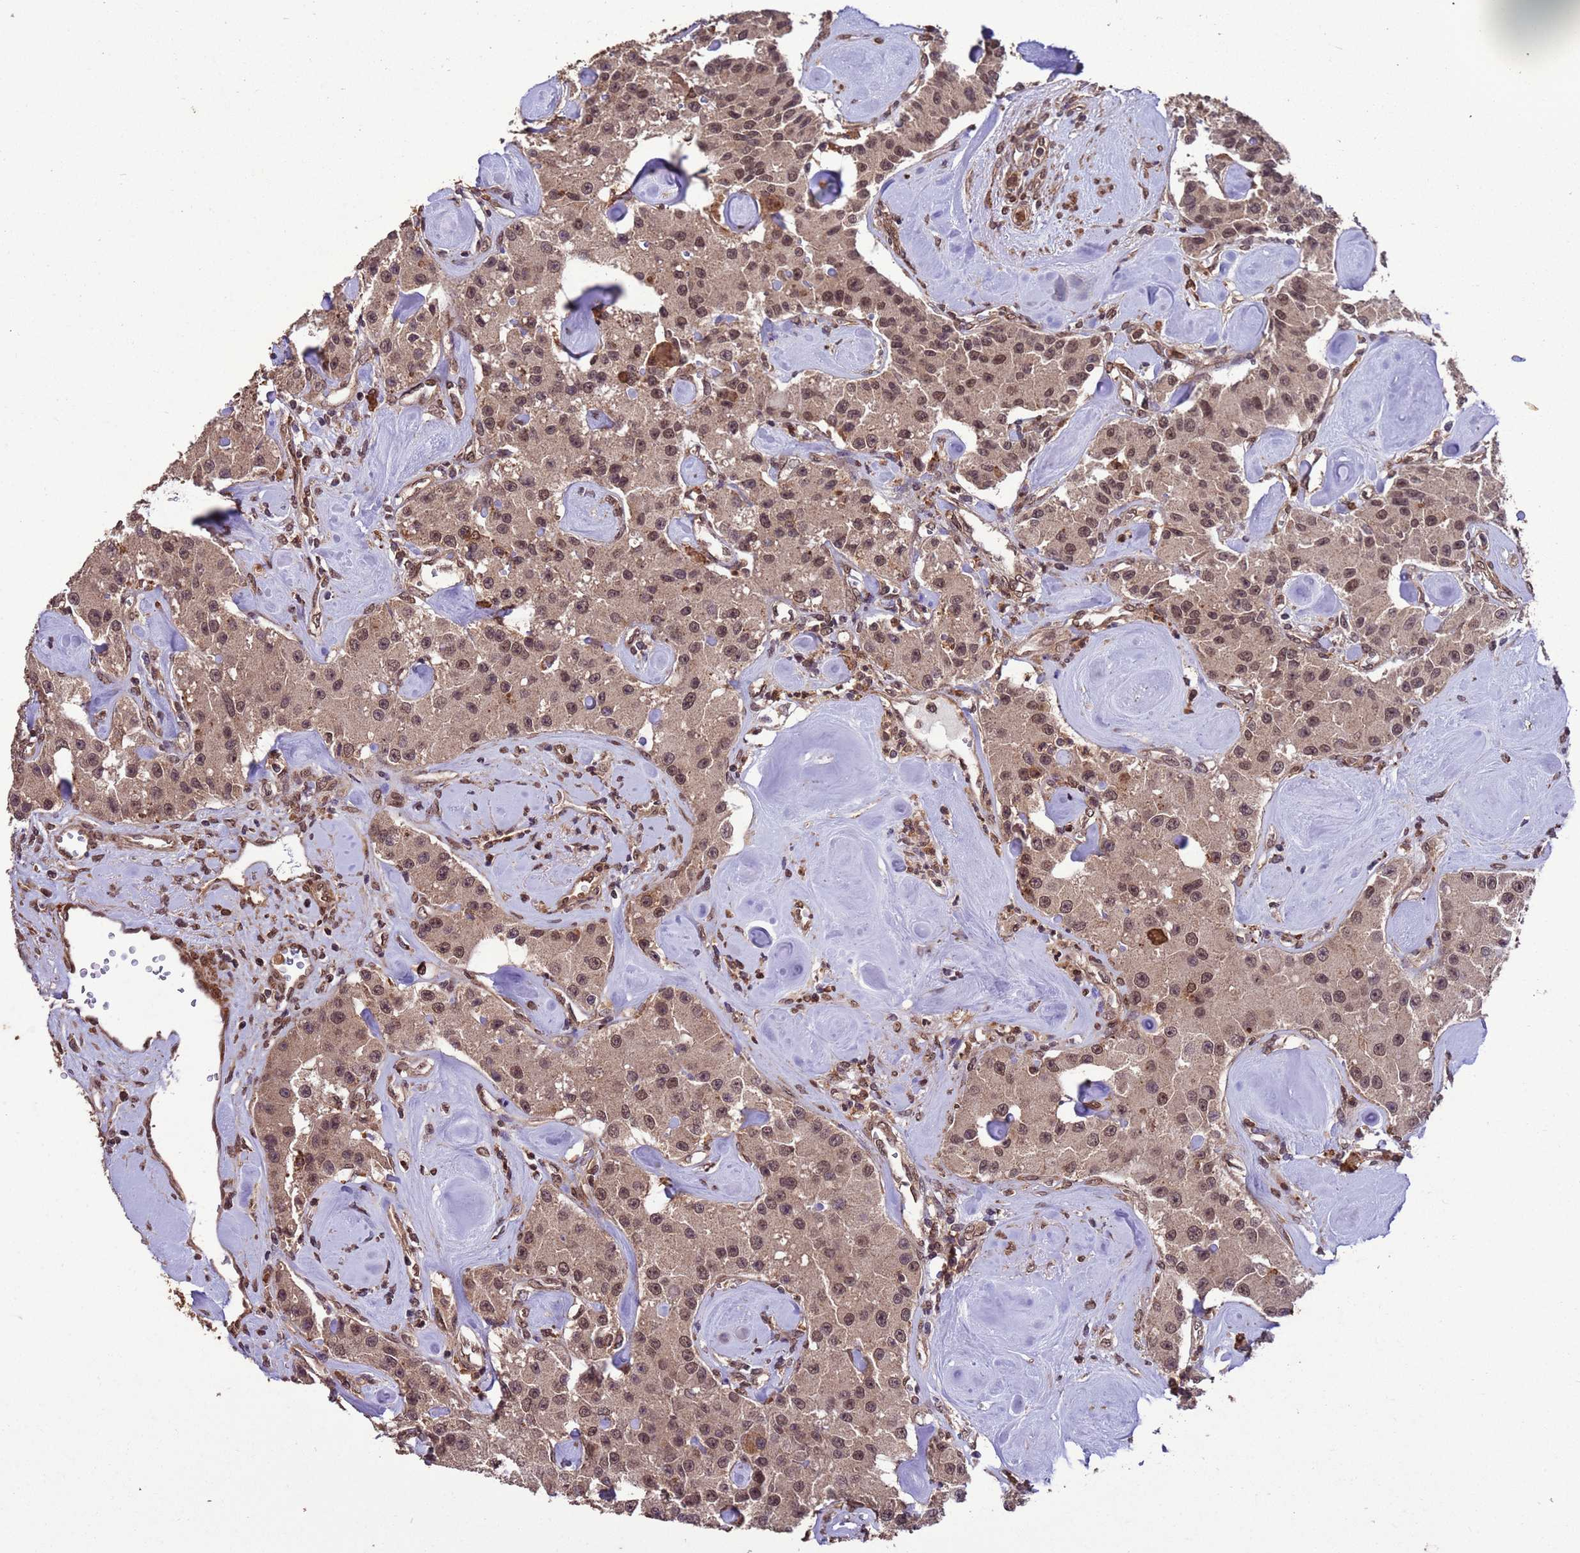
{"staining": {"intensity": "moderate", "quantity": ">75%", "location": "nuclear"}, "tissue": "carcinoid", "cell_type": "Tumor cells", "image_type": "cancer", "snomed": [{"axis": "morphology", "description": "Carcinoid, malignant, NOS"}, {"axis": "topography", "description": "Pancreas"}], "caption": "Immunohistochemical staining of human carcinoid (malignant) exhibits medium levels of moderate nuclear staining in approximately >75% of tumor cells.", "gene": "VSTM4", "patient": {"sex": "male", "age": 41}}